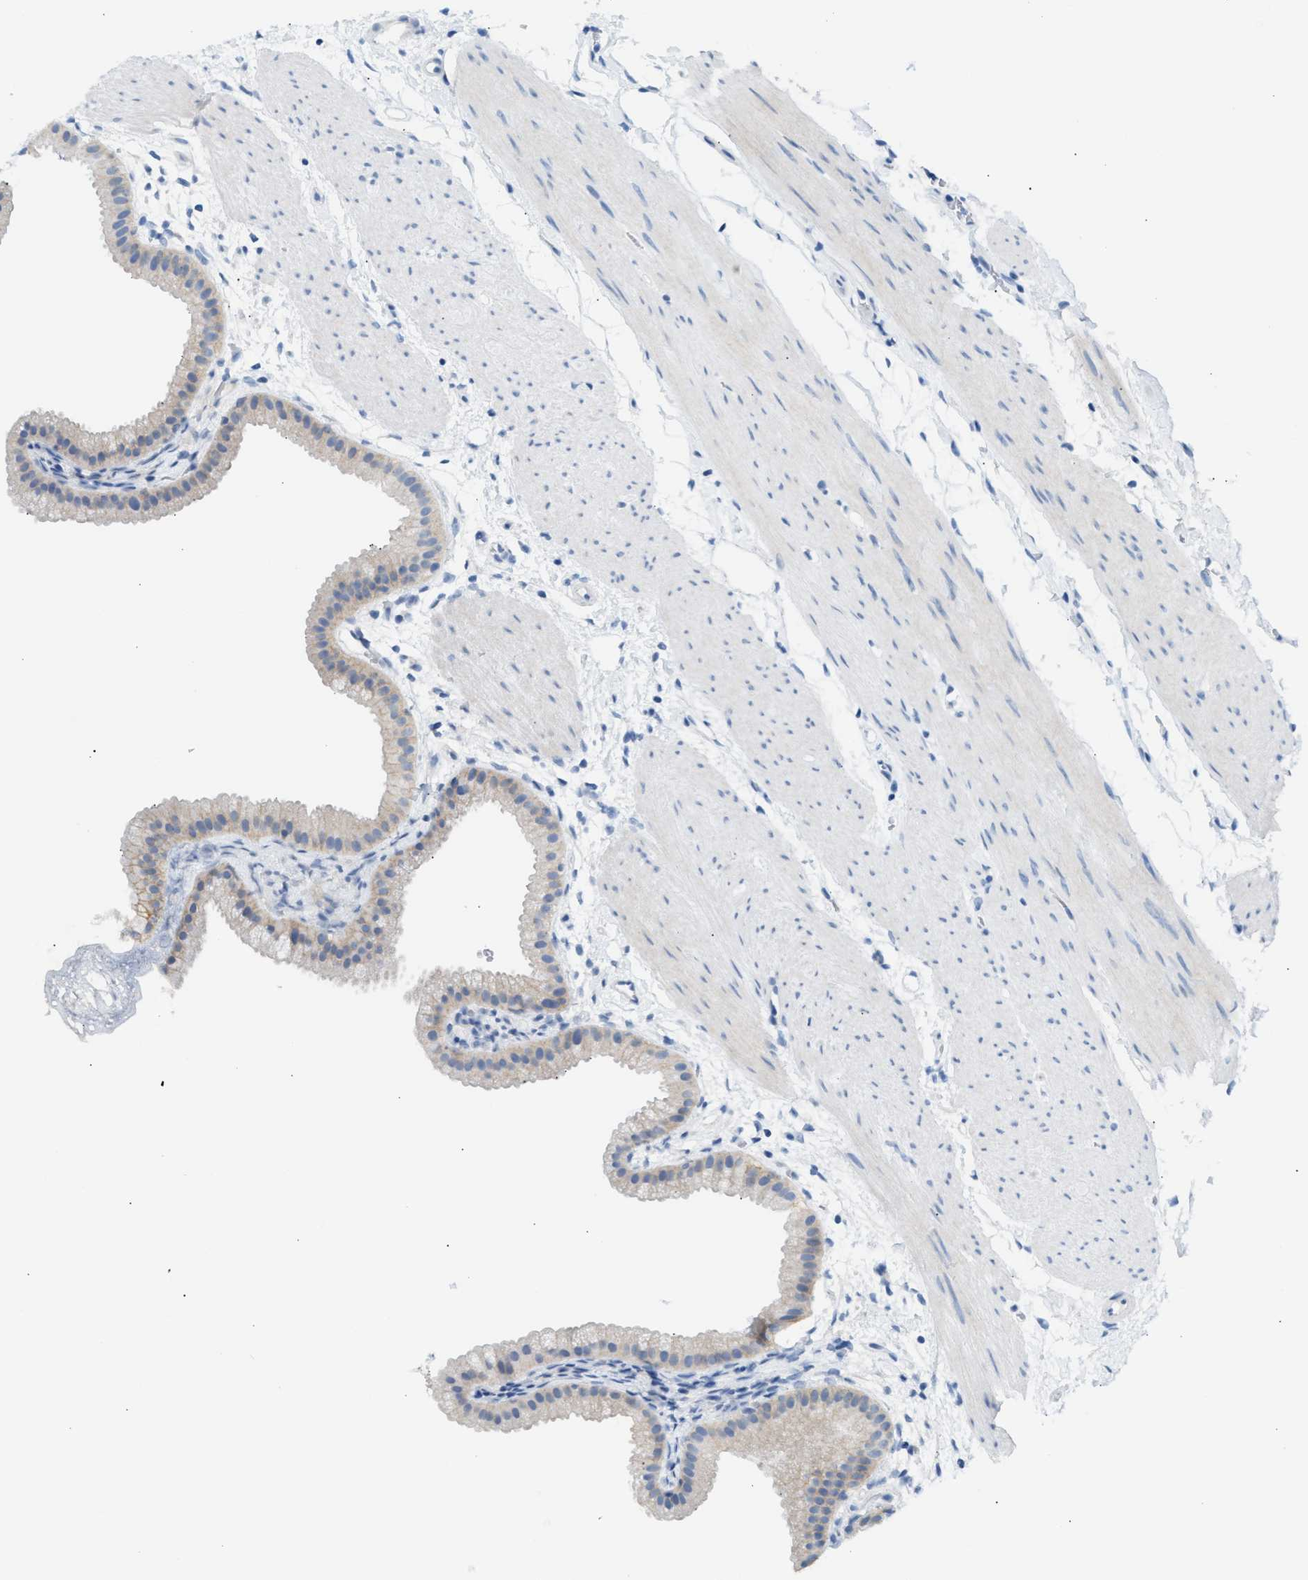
{"staining": {"intensity": "weak", "quantity": "<25%", "location": "cytoplasmic/membranous"}, "tissue": "gallbladder", "cell_type": "Glandular cells", "image_type": "normal", "snomed": [{"axis": "morphology", "description": "Normal tissue, NOS"}, {"axis": "topography", "description": "Gallbladder"}], "caption": "Protein analysis of normal gallbladder demonstrates no significant staining in glandular cells. (DAB immunohistochemistry (IHC) with hematoxylin counter stain).", "gene": "ERBB2", "patient": {"sex": "female", "age": 64}}